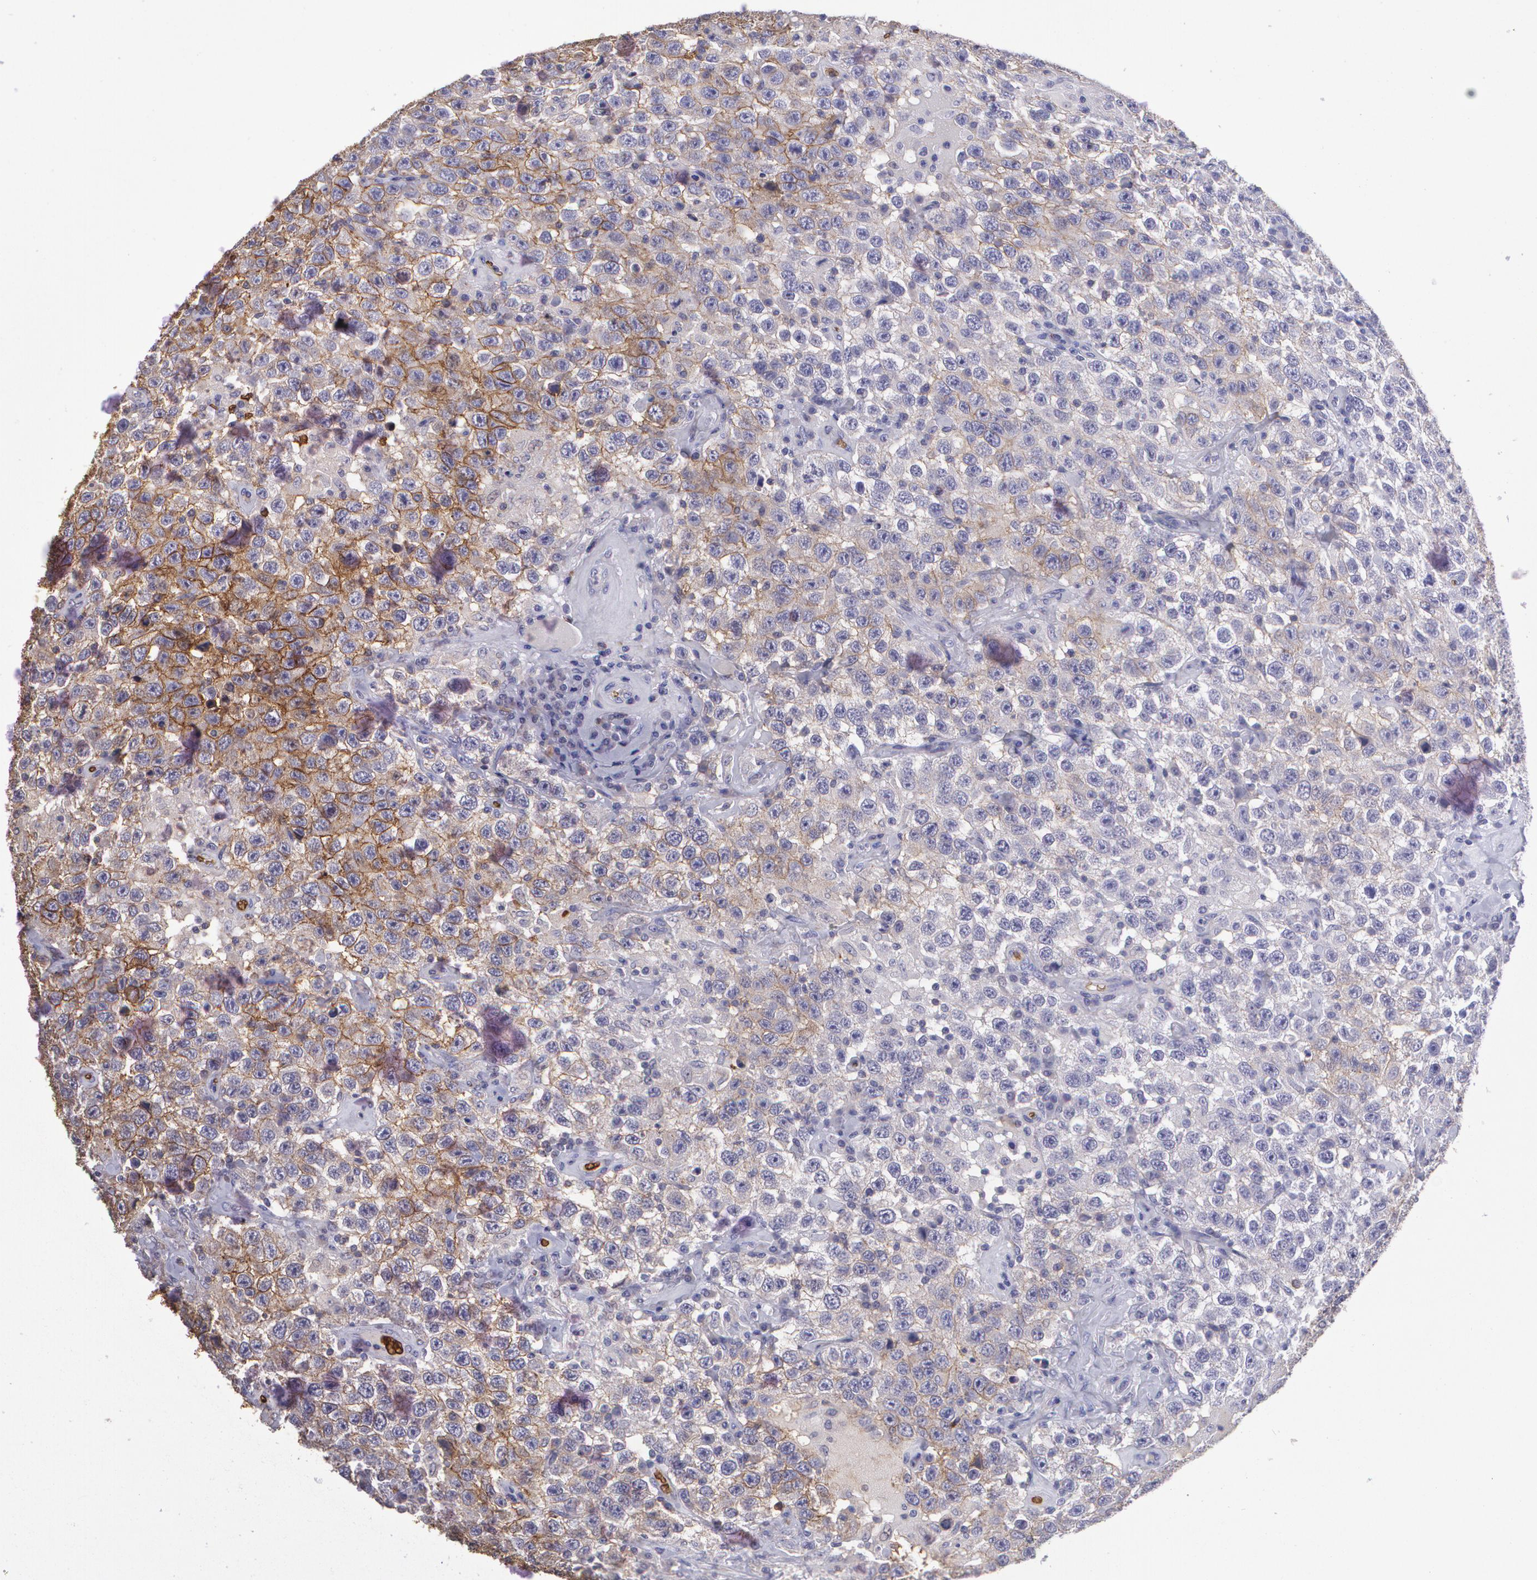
{"staining": {"intensity": "moderate", "quantity": "25%-75%", "location": "cytoplasmic/membranous"}, "tissue": "testis cancer", "cell_type": "Tumor cells", "image_type": "cancer", "snomed": [{"axis": "morphology", "description": "Seminoma, NOS"}, {"axis": "topography", "description": "Testis"}], "caption": "A photomicrograph of human testis cancer (seminoma) stained for a protein shows moderate cytoplasmic/membranous brown staining in tumor cells. (Stains: DAB (3,3'-diaminobenzidine) in brown, nuclei in blue, Microscopy: brightfield microscopy at high magnification).", "gene": "SLC2A1", "patient": {"sex": "male", "age": 41}}